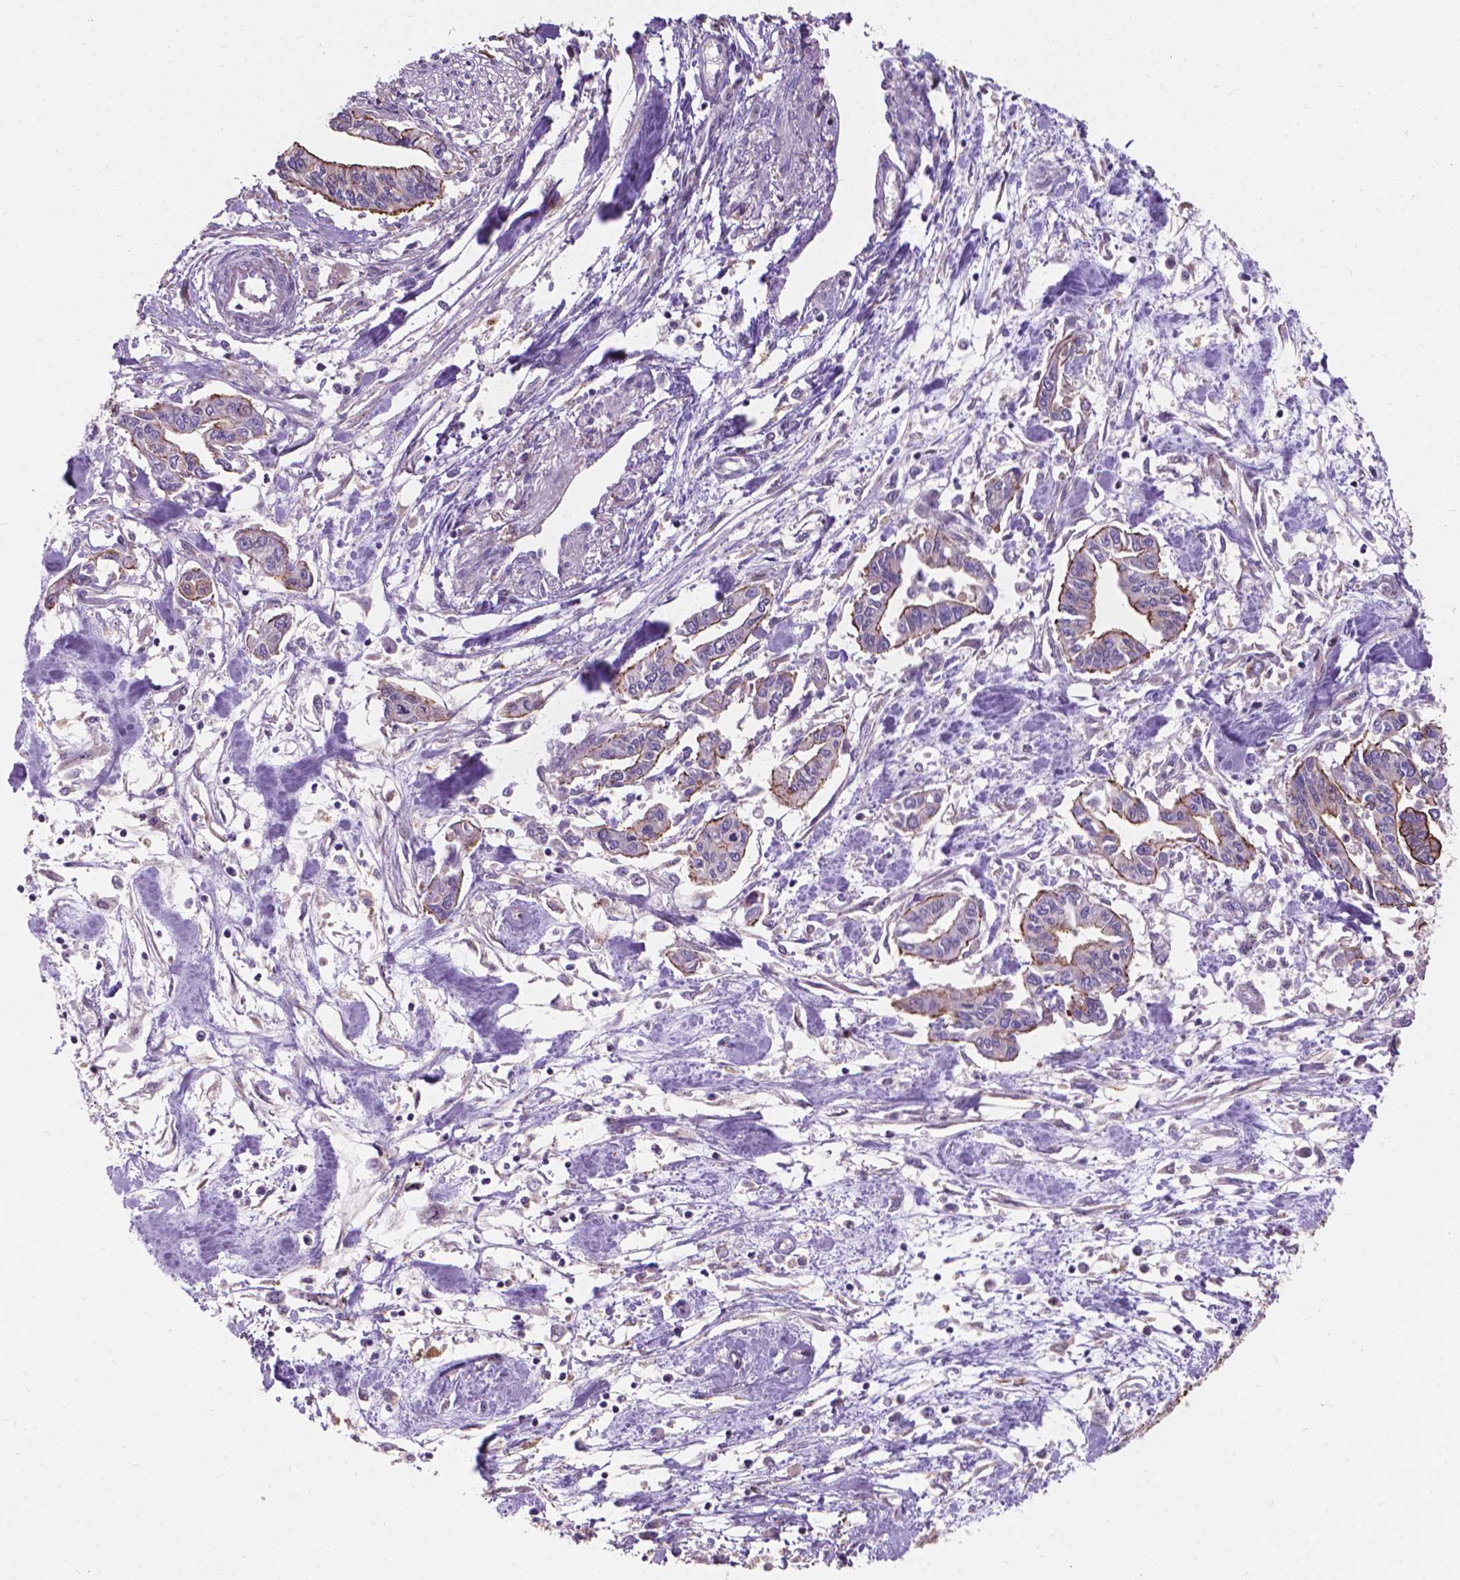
{"staining": {"intensity": "weak", "quantity": "25%-75%", "location": "cytoplasmic/membranous"}, "tissue": "pancreatic cancer", "cell_type": "Tumor cells", "image_type": "cancer", "snomed": [{"axis": "morphology", "description": "Adenocarcinoma, NOS"}, {"axis": "topography", "description": "Pancreas"}], "caption": "Pancreatic cancer (adenocarcinoma) stained for a protein (brown) reveals weak cytoplasmic/membranous positive expression in approximately 25%-75% of tumor cells.", "gene": "MYH14", "patient": {"sex": "male", "age": 60}}